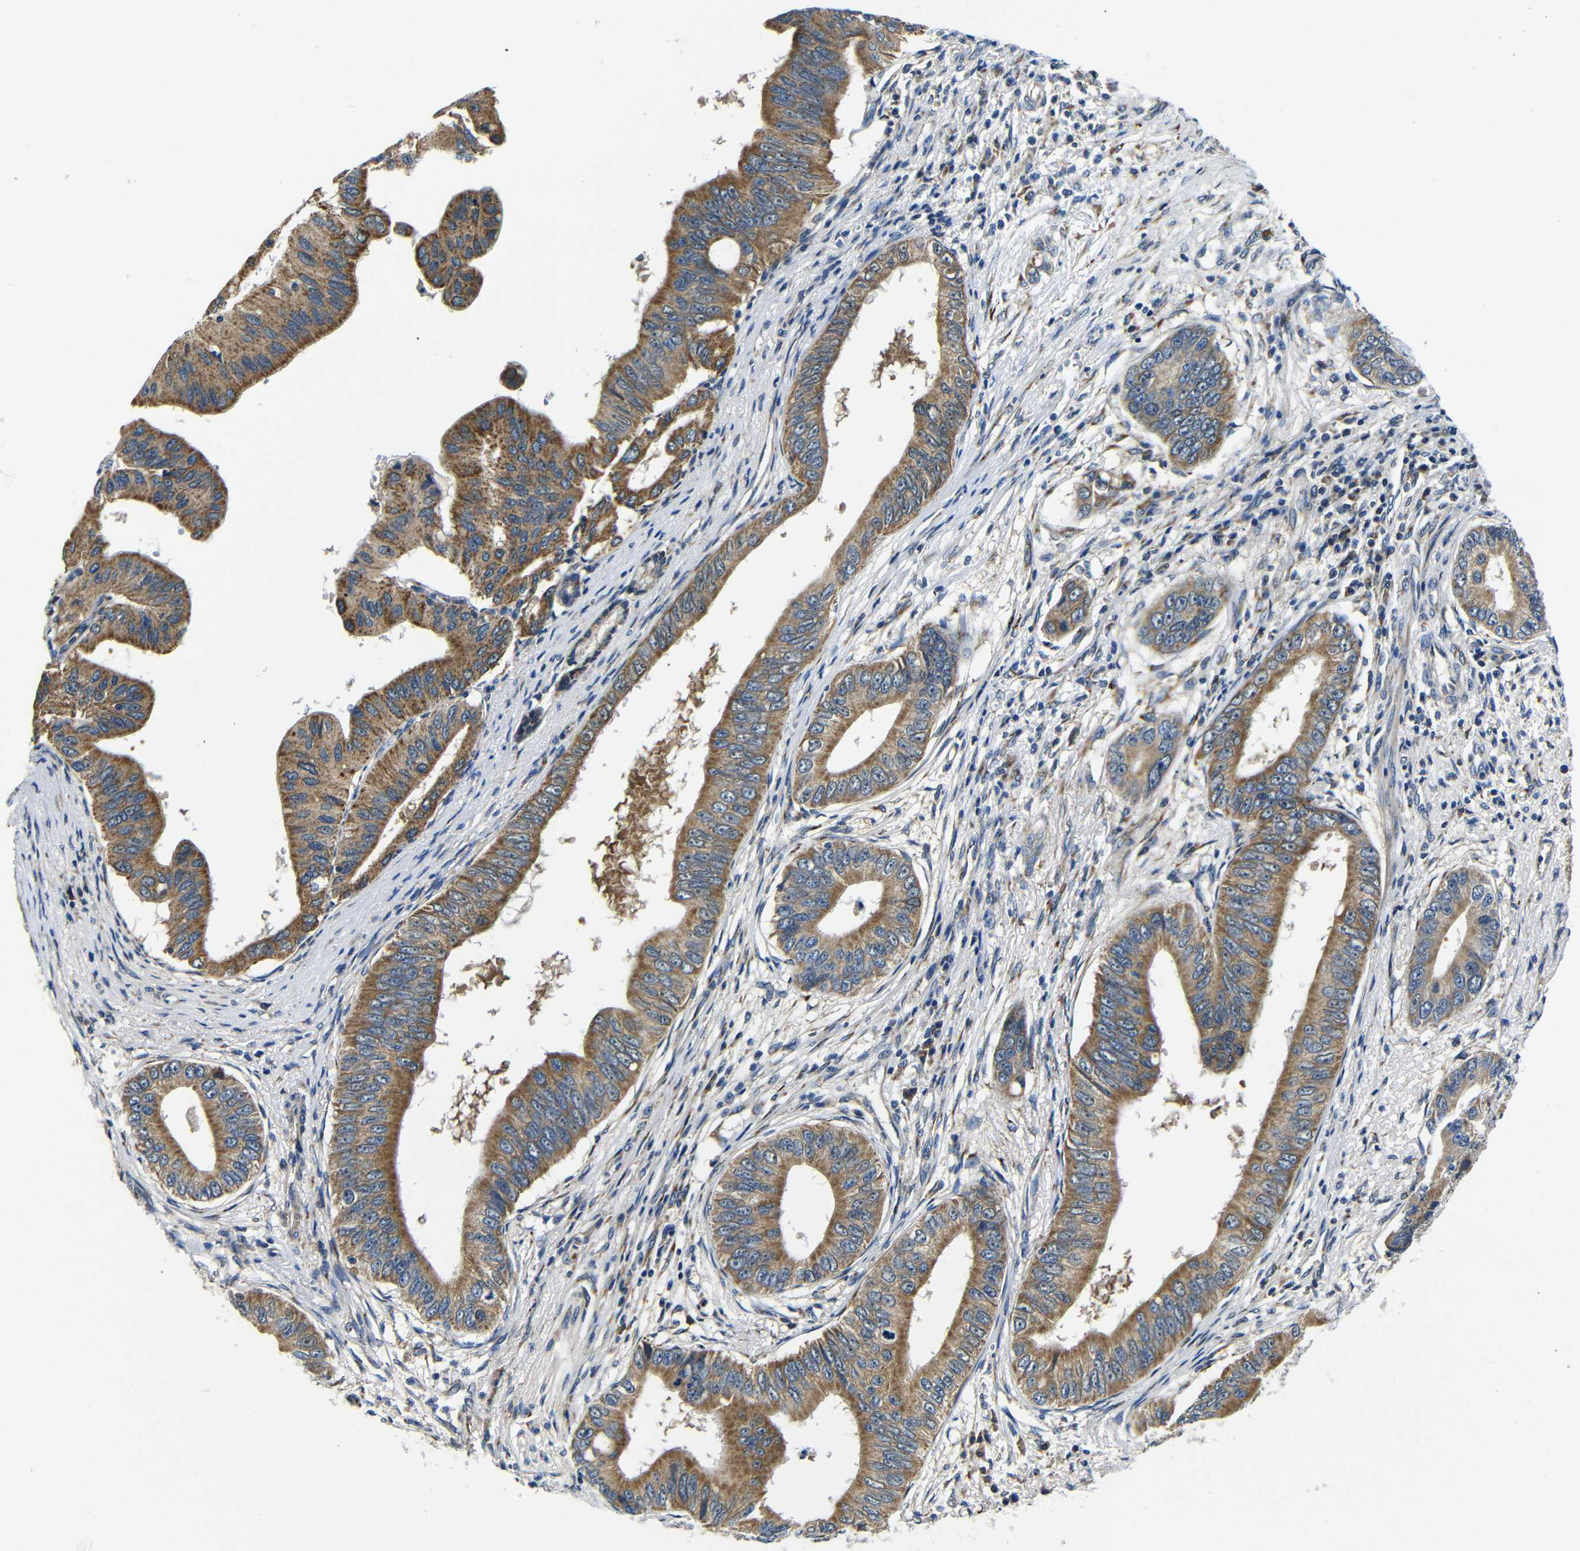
{"staining": {"intensity": "moderate", "quantity": ">75%", "location": "cytoplasmic/membranous"}, "tissue": "pancreatic cancer", "cell_type": "Tumor cells", "image_type": "cancer", "snomed": [{"axis": "morphology", "description": "Adenocarcinoma, NOS"}, {"axis": "topography", "description": "Pancreas"}], "caption": "Human pancreatic cancer (adenocarcinoma) stained with a brown dye reveals moderate cytoplasmic/membranous positive expression in about >75% of tumor cells.", "gene": "FKBP14", "patient": {"sex": "male", "age": 77}}